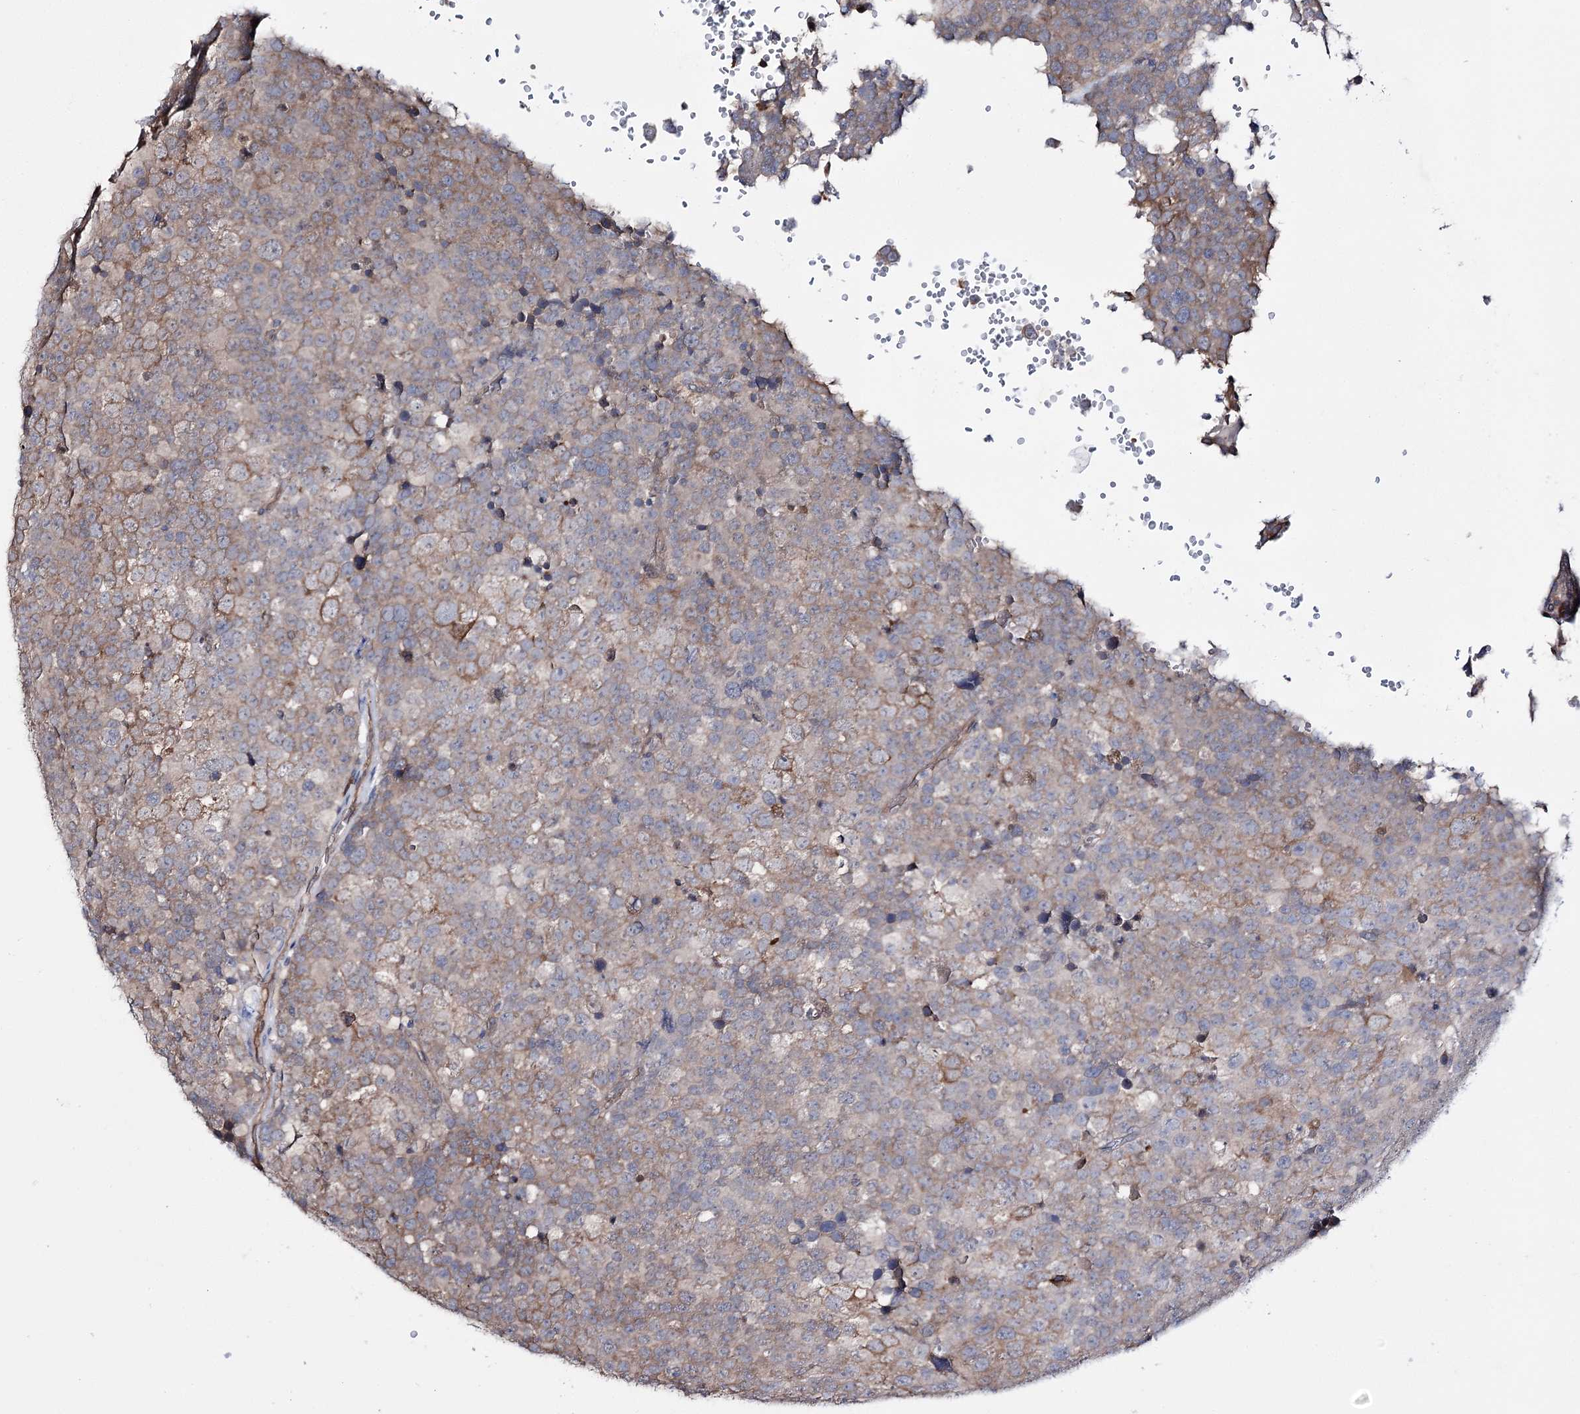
{"staining": {"intensity": "moderate", "quantity": "25%-75%", "location": "cytoplasmic/membranous"}, "tissue": "testis cancer", "cell_type": "Tumor cells", "image_type": "cancer", "snomed": [{"axis": "morphology", "description": "Seminoma, NOS"}, {"axis": "topography", "description": "Testis"}], "caption": "Seminoma (testis) stained for a protein (brown) demonstrates moderate cytoplasmic/membranous positive expression in about 25%-75% of tumor cells.", "gene": "PTER", "patient": {"sex": "male", "age": 71}}